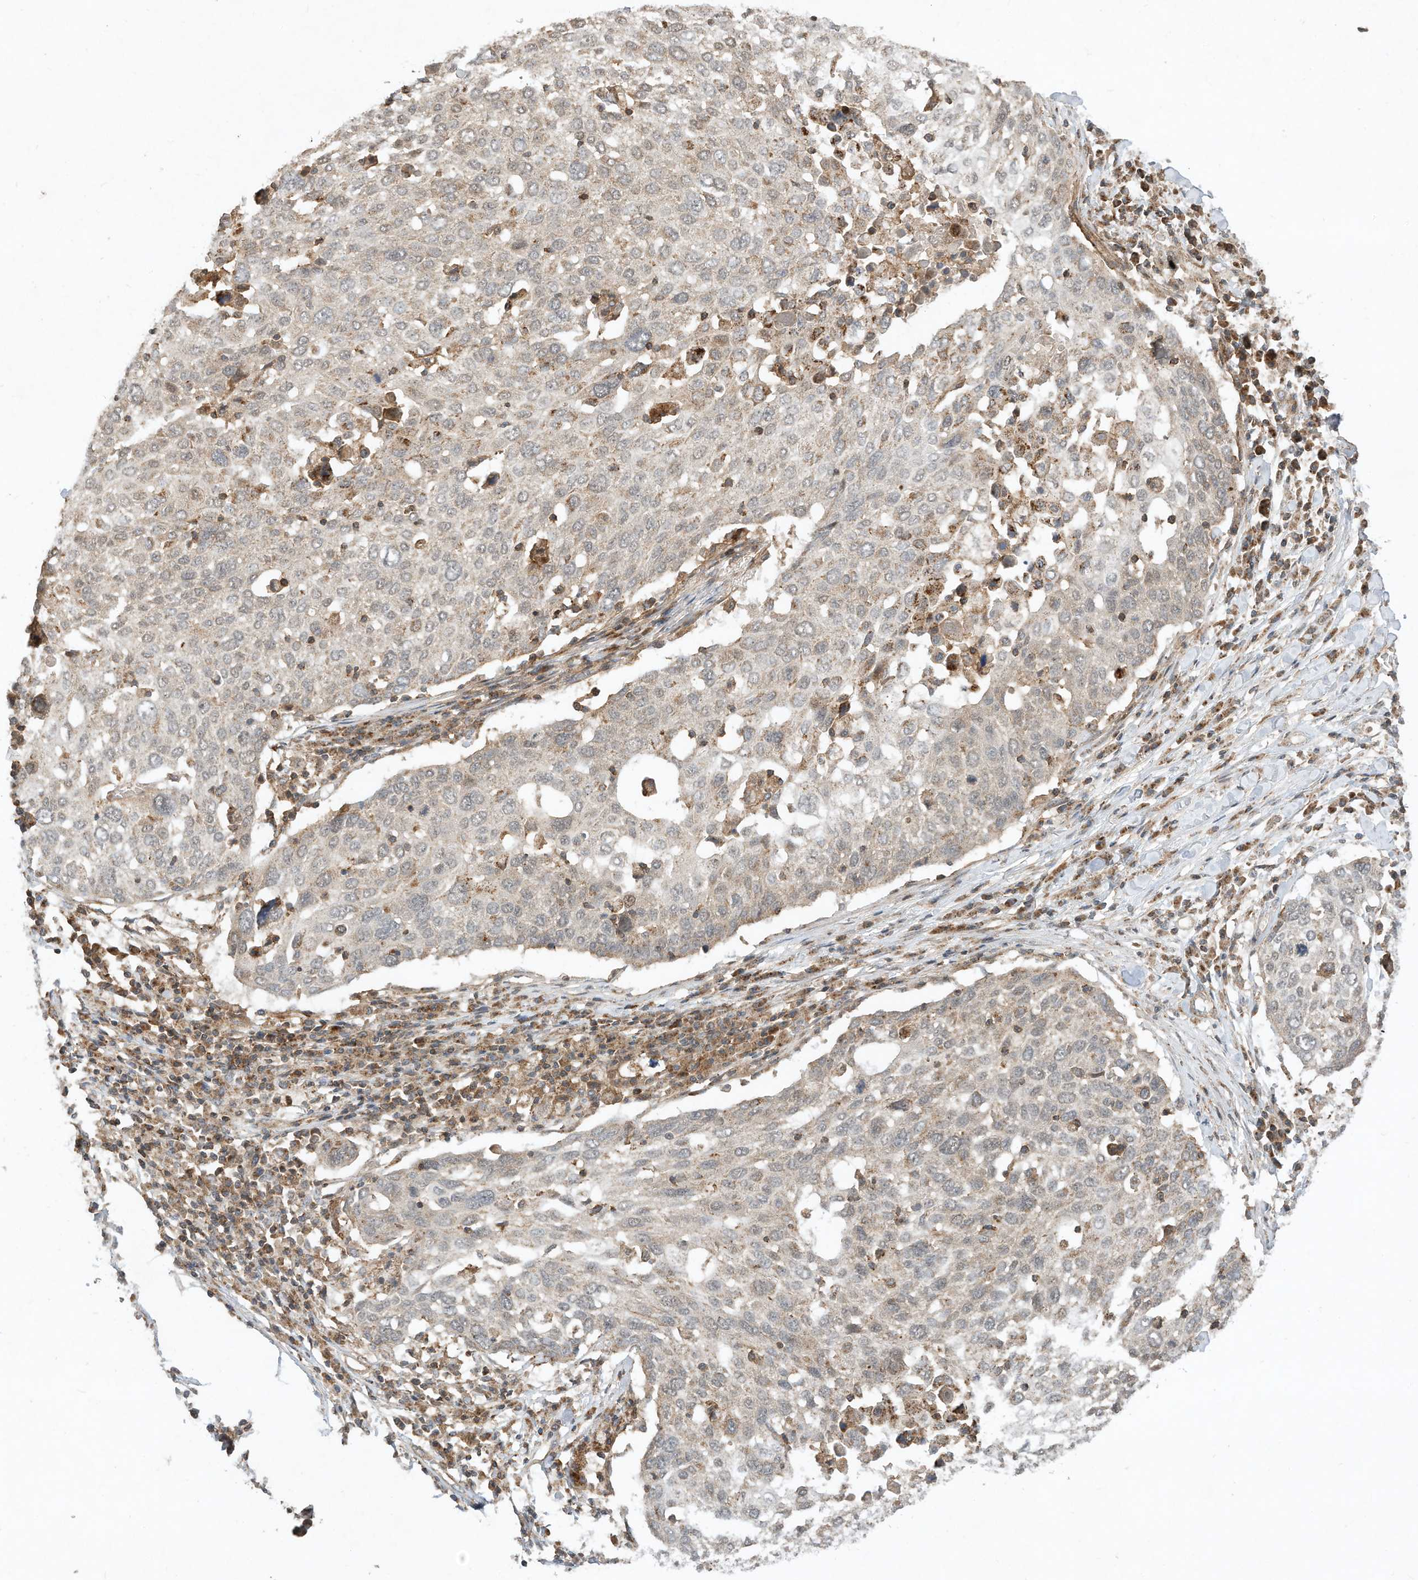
{"staining": {"intensity": "weak", "quantity": "<25%", "location": "cytoplasmic/membranous"}, "tissue": "lung cancer", "cell_type": "Tumor cells", "image_type": "cancer", "snomed": [{"axis": "morphology", "description": "Squamous cell carcinoma, NOS"}, {"axis": "topography", "description": "Lung"}], "caption": "High power microscopy photomicrograph of an immunohistochemistry (IHC) photomicrograph of squamous cell carcinoma (lung), revealing no significant staining in tumor cells.", "gene": "CPAMD8", "patient": {"sex": "male", "age": 65}}